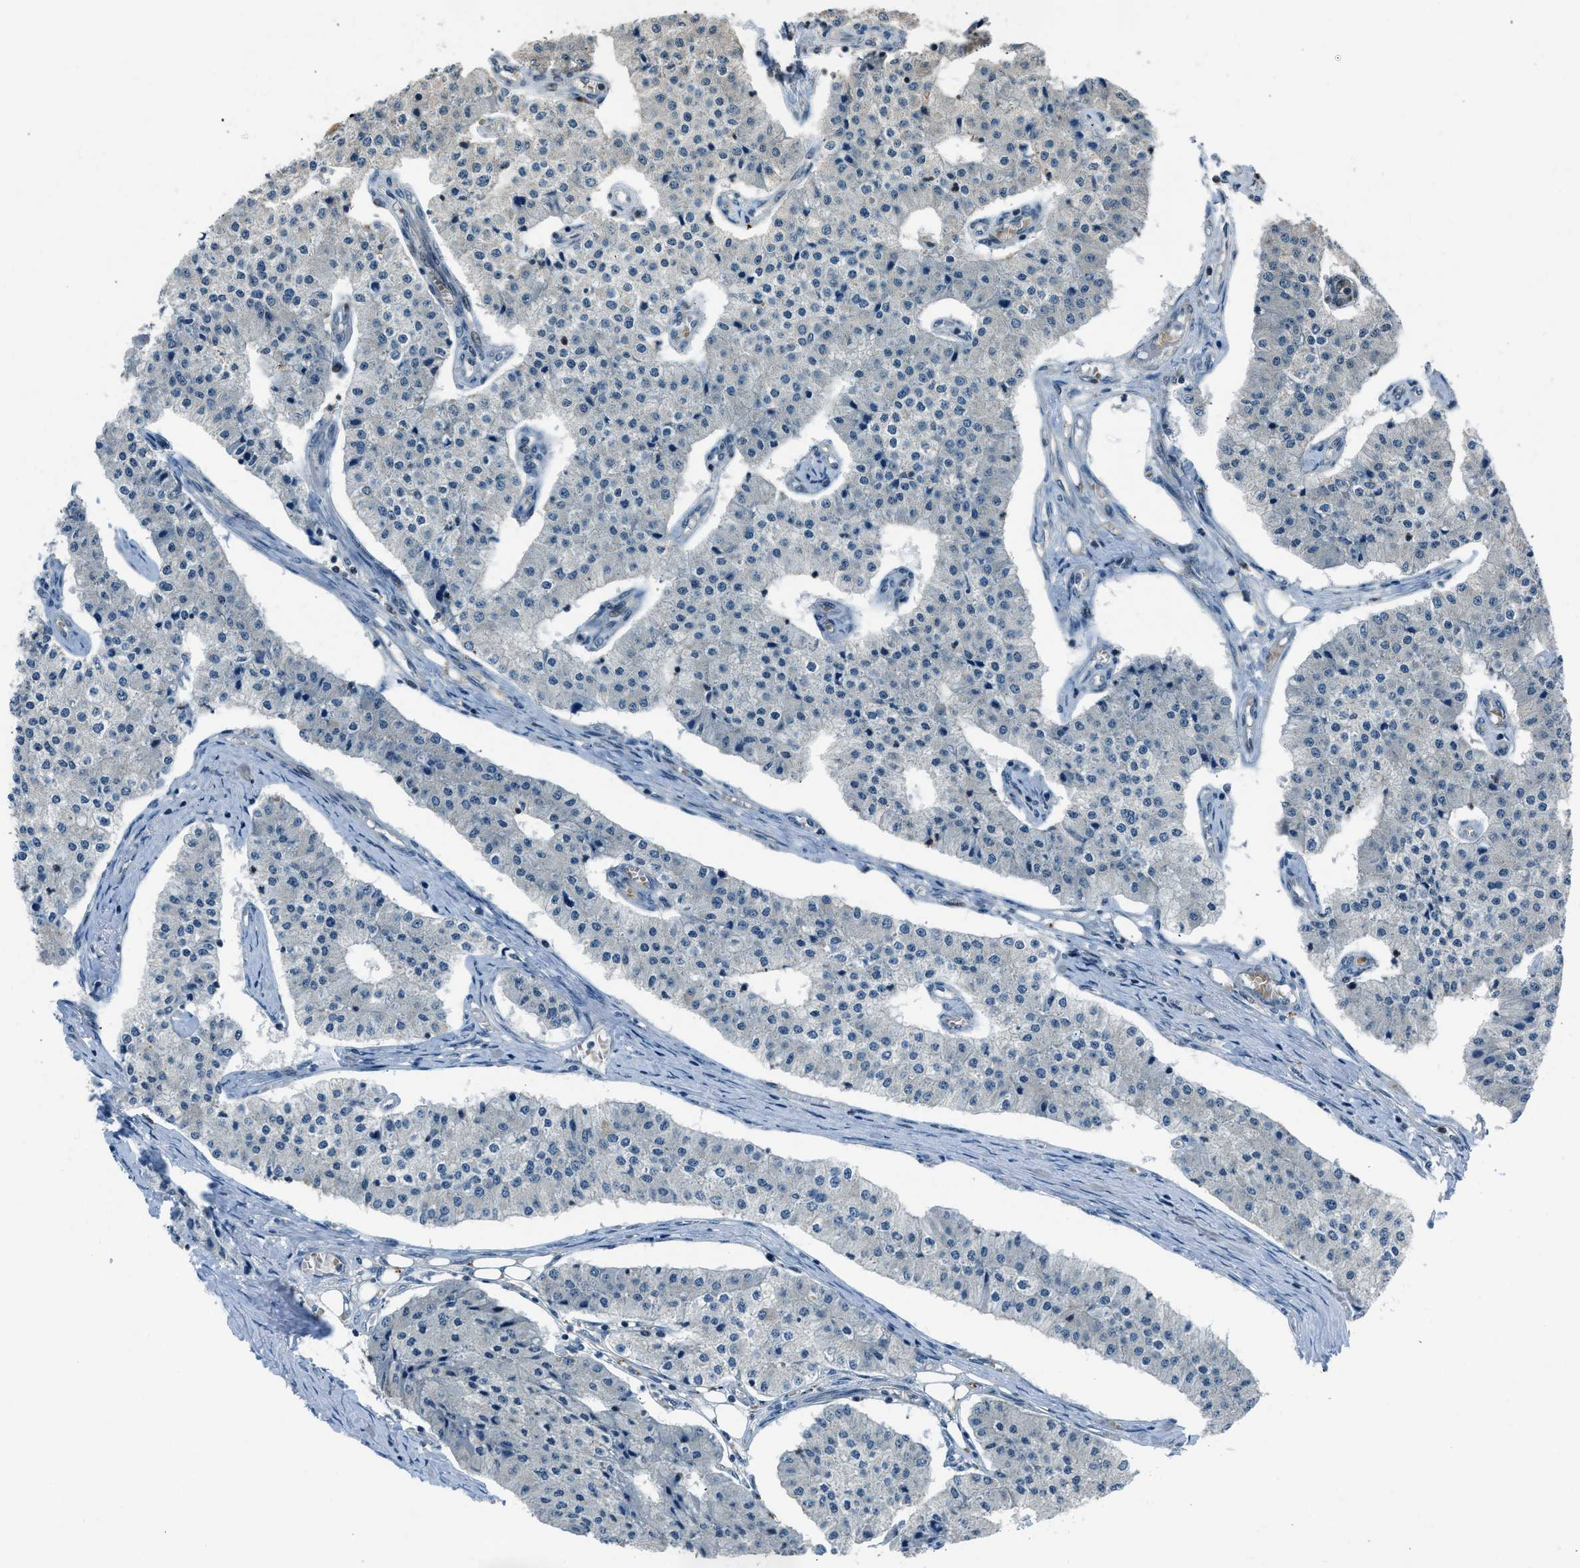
{"staining": {"intensity": "negative", "quantity": "none", "location": "none"}, "tissue": "carcinoid", "cell_type": "Tumor cells", "image_type": "cancer", "snomed": [{"axis": "morphology", "description": "Carcinoid, malignant, NOS"}, {"axis": "topography", "description": "Colon"}], "caption": "IHC of human malignant carcinoid displays no positivity in tumor cells.", "gene": "LMLN", "patient": {"sex": "female", "age": 52}}